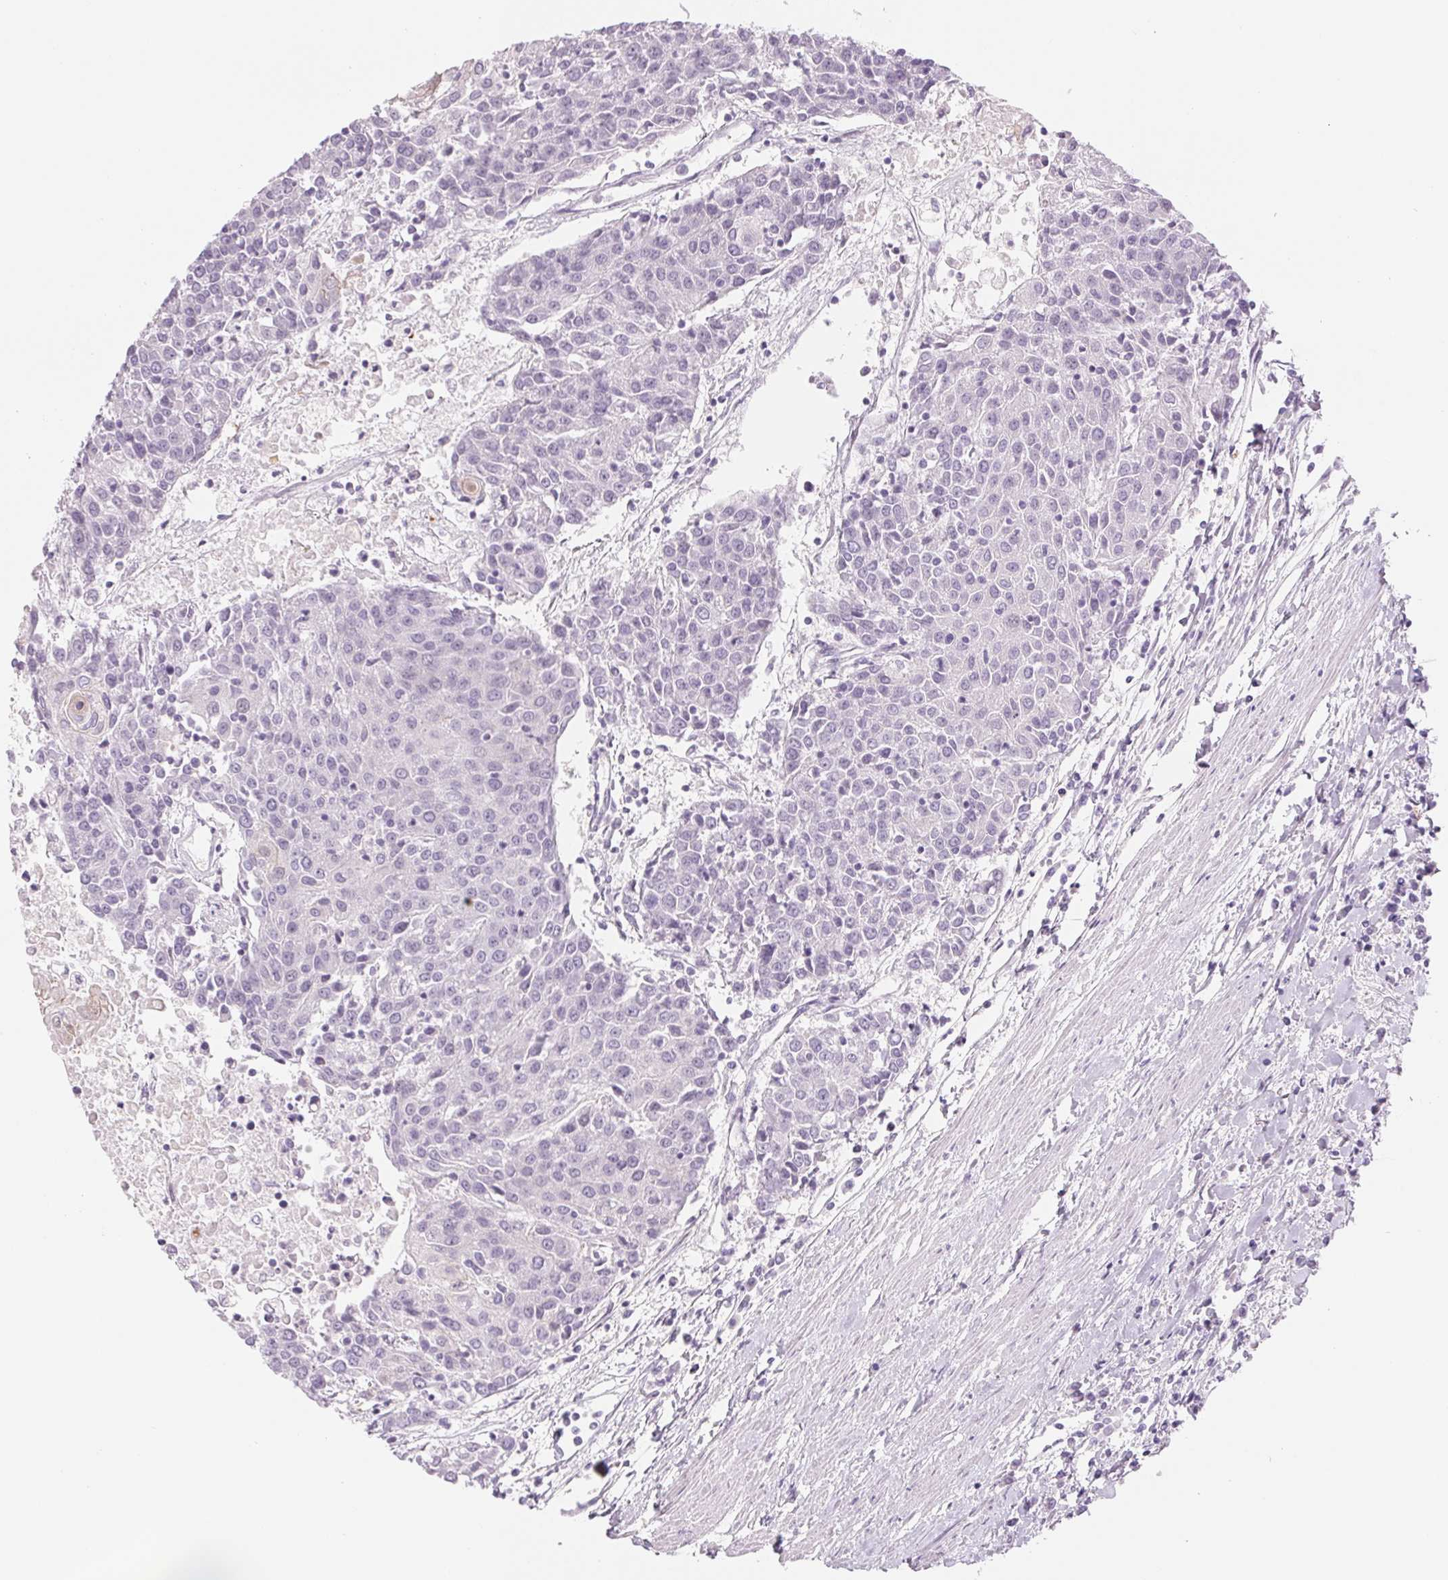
{"staining": {"intensity": "negative", "quantity": "none", "location": "none"}, "tissue": "urothelial cancer", "cell_type": "Tumor cells", "image_type": "cancer", "snomed": [{"axis": "morphology", "description": "Urothelial carcinoma, High grade"}, {"axis": "topography", "description": "Urinary bladder"}], "caption": "High-grade urothelial carcinoma stained for a protein using IHC exhibits no staining tumor cells.", "gene": "CCDC168", "patient": {"sex": "female", "age": 85}}